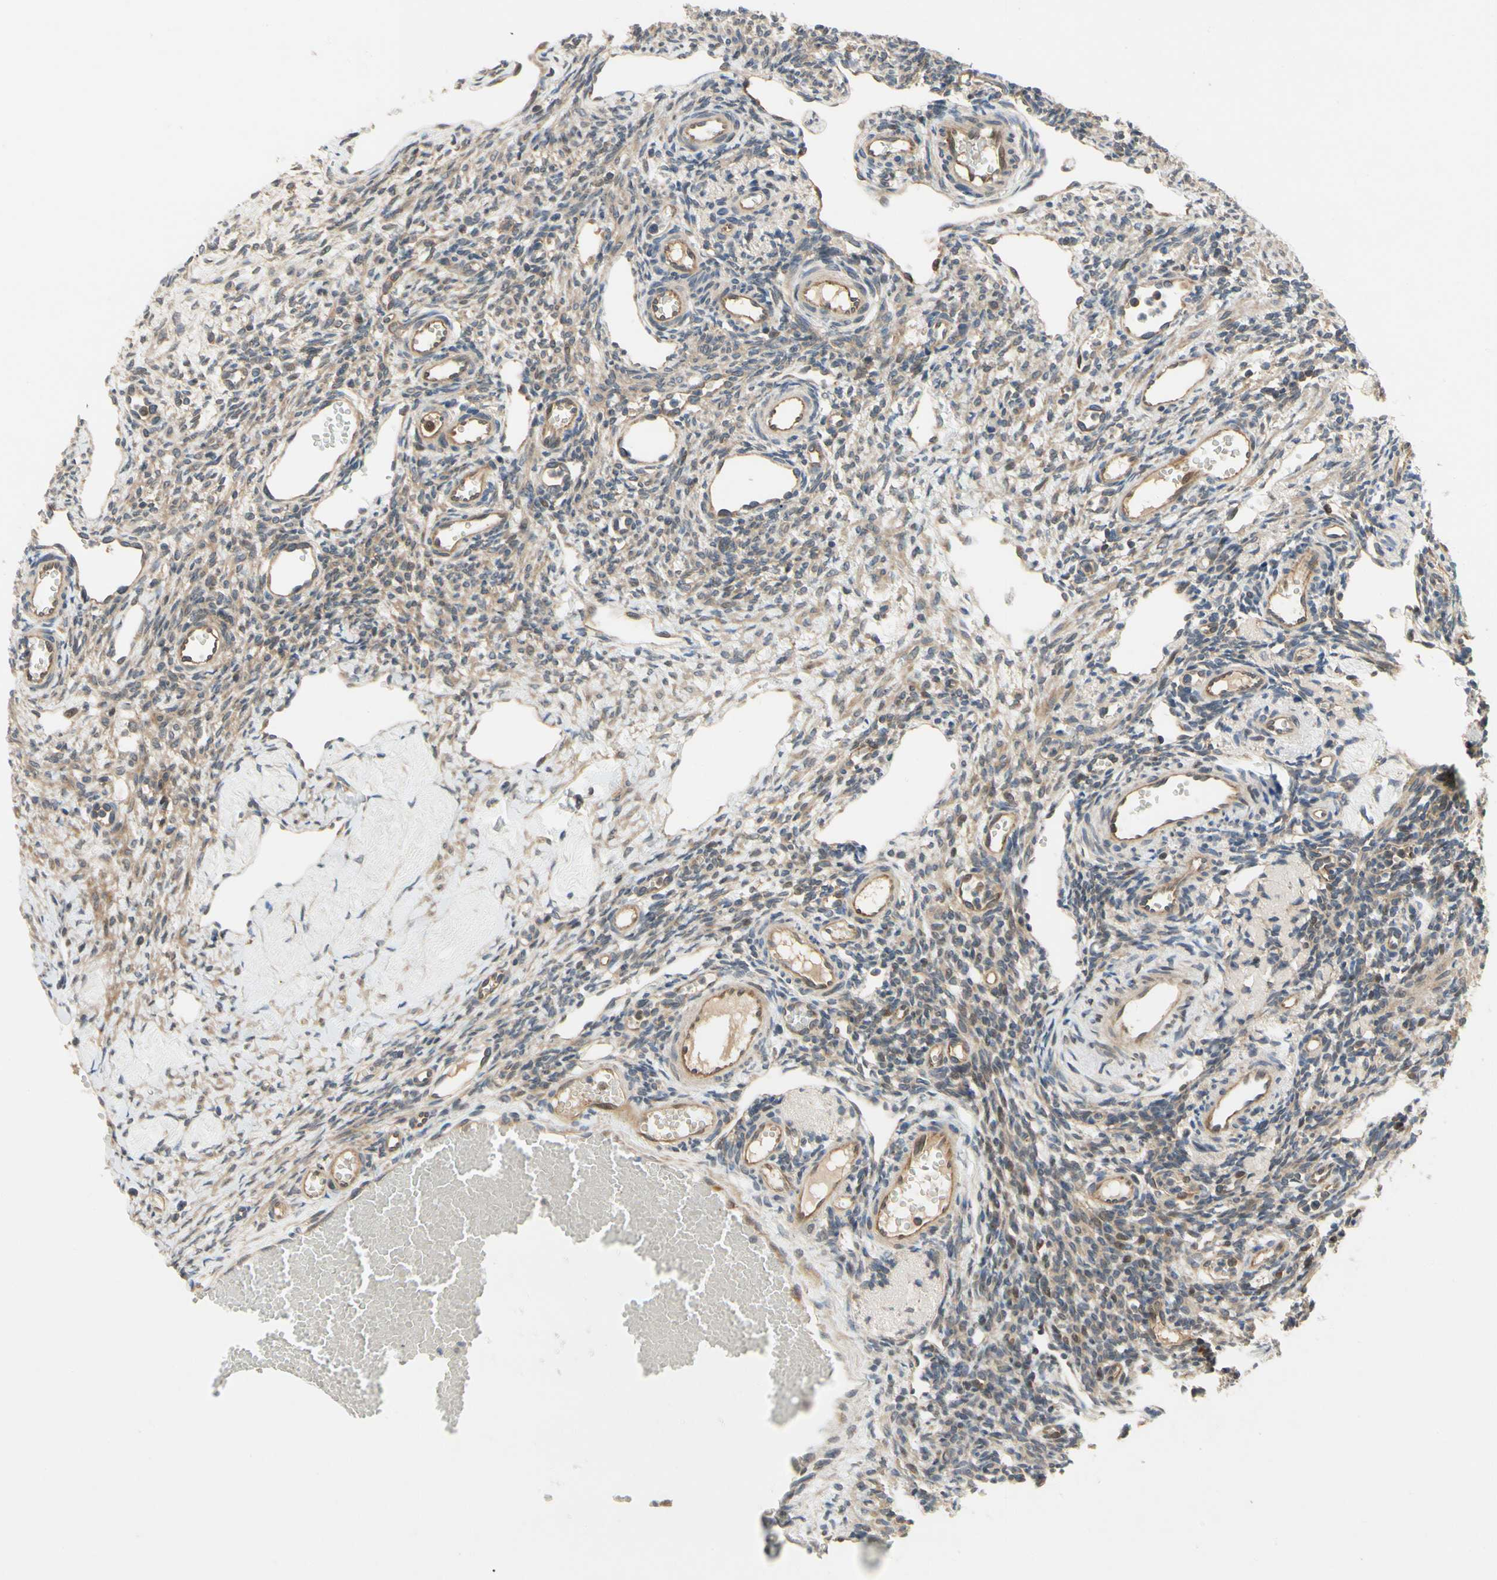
{"staining": {"intensity": "weak", "quantity": ">75%", "location": "cytoplasmic/membranous"}, "tissue": "ovary", "cell_type": "Ovarian stroma cells", "image_type": "normal", "snomed": [{"axis": "morphology", "description": "Normal tissue, NOS"}, {"axis": "topography", "description": "Ovary"}], "caption": "Ovary stained with DAB IHC exhibits low levels of weak cytoplasmic/membranous positivity in about >75% of ovarian stroma cells. (DAB IHC with brightfield microscopy, high magnification).", "gene": "TDRP", "patient": {"sex": "female", "age": 33}}